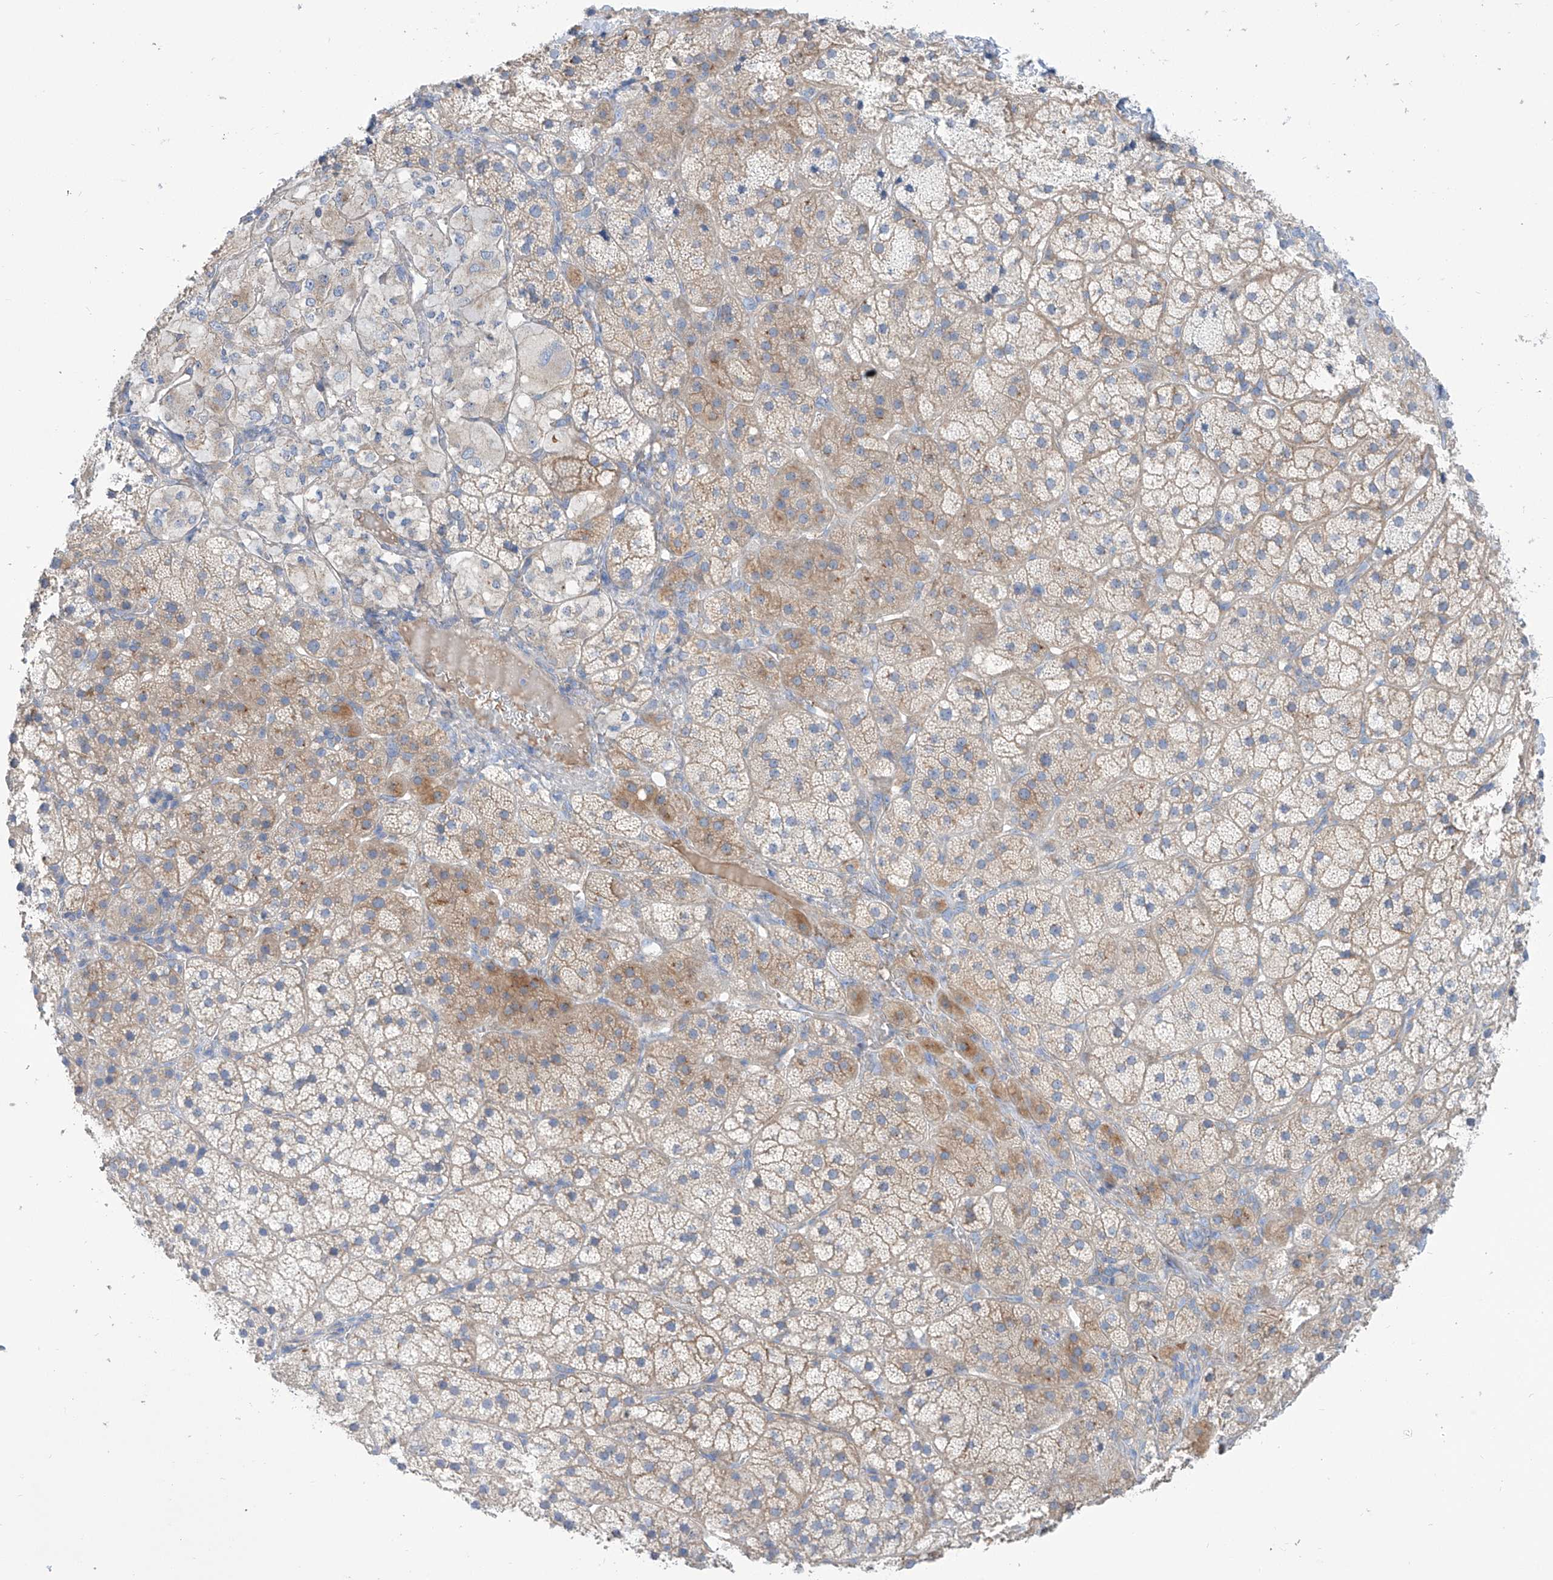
{"staining": {"intensity": "moderate", "quantity": "<25%", "location": "cytoplasmic/membranous"}, "tissue": "adrenal gland", "cell_type": "Glandular cells", "image_type": "normal", "snomed": [{"axis": "morphology", "description": "Normal tissue, NOS"}, {"axis": "topography", "description": "Adrenal gland"}], "caption": "About <25% of glandular cells in benign adrenal gland demonstrate moderate cytoplasmic/membranous protein expression as visualized by brown immunohistochemical staining.", "gene": "TMEM209", "patient": {"sex": "female", "age": 44}}